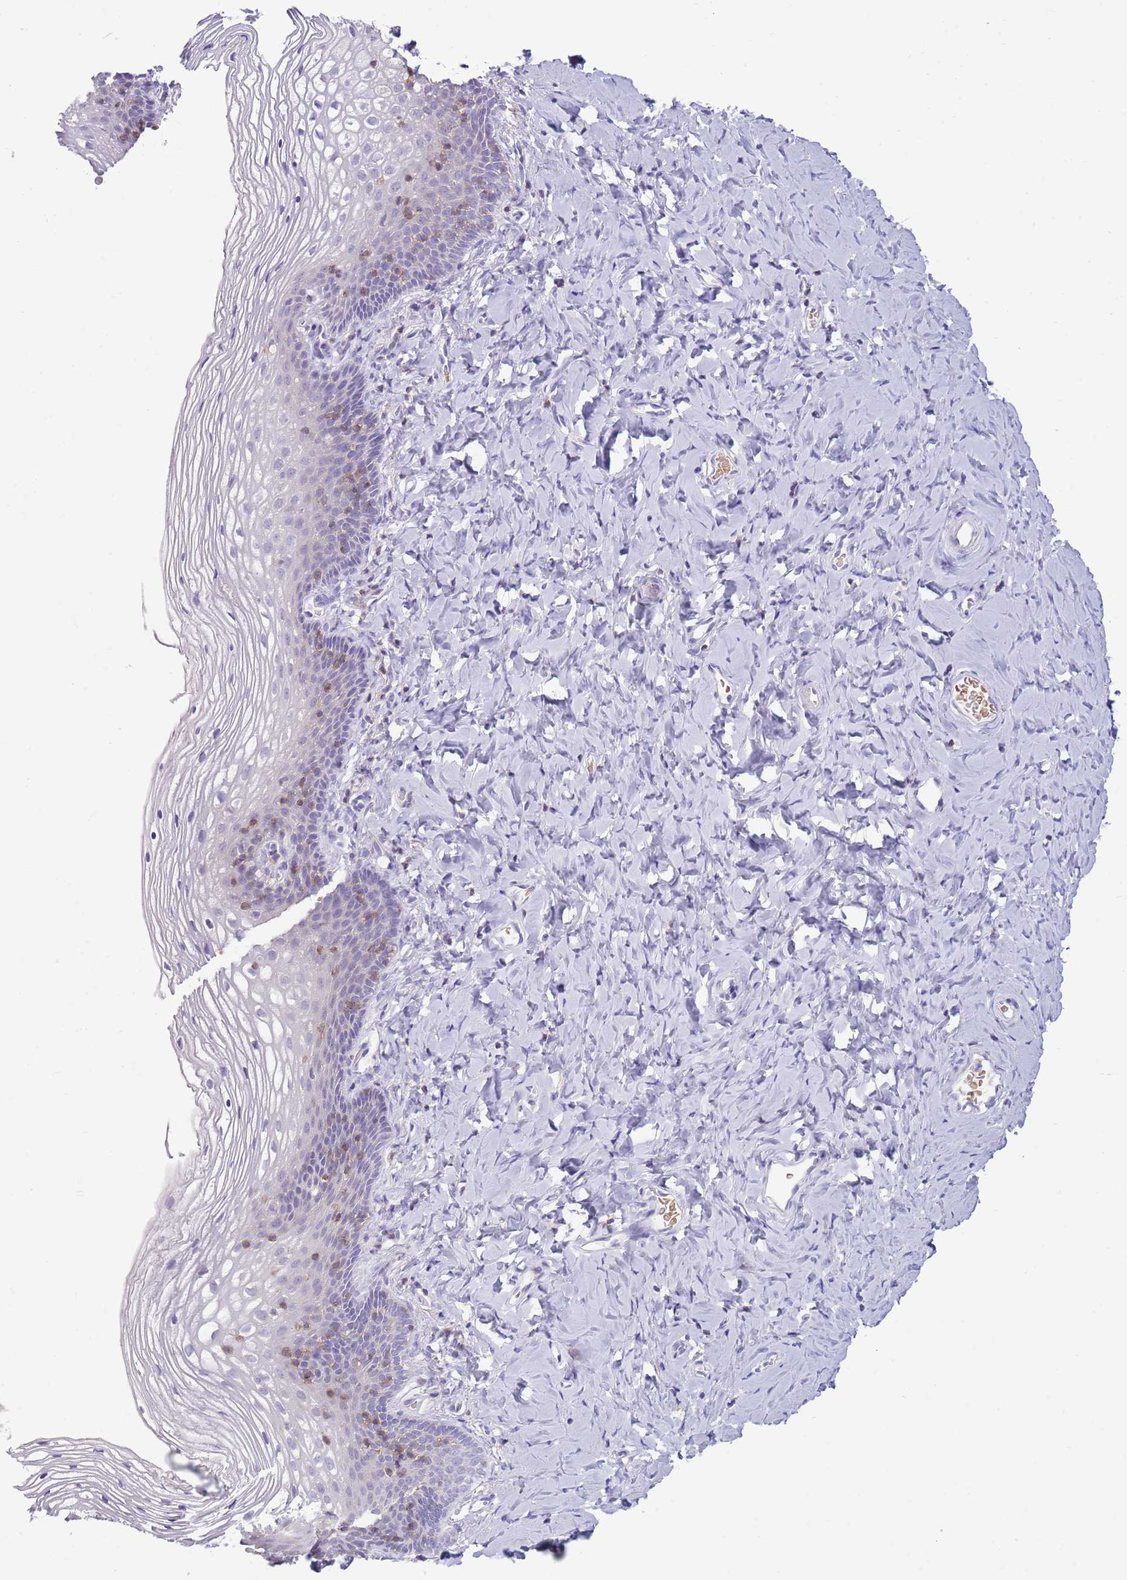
{"staining": {"intensity": "negative", "quantity": "none", "location": "none"}, "tissue": "vagina", "cell_type": "Squamous epithelial cells", "image_type": "normal", "snomed": [{"axis": "morphology", "description": "Normal tissue, NOS"}, {"axis": "topography", "description": "Vagina"}], "caption": "Photomicrograph shows no significant protein expression in squamous epithelial cells of normal vagina.", "gene": "OR4Q3", "patient": {"sex": "female", "age": 60}}